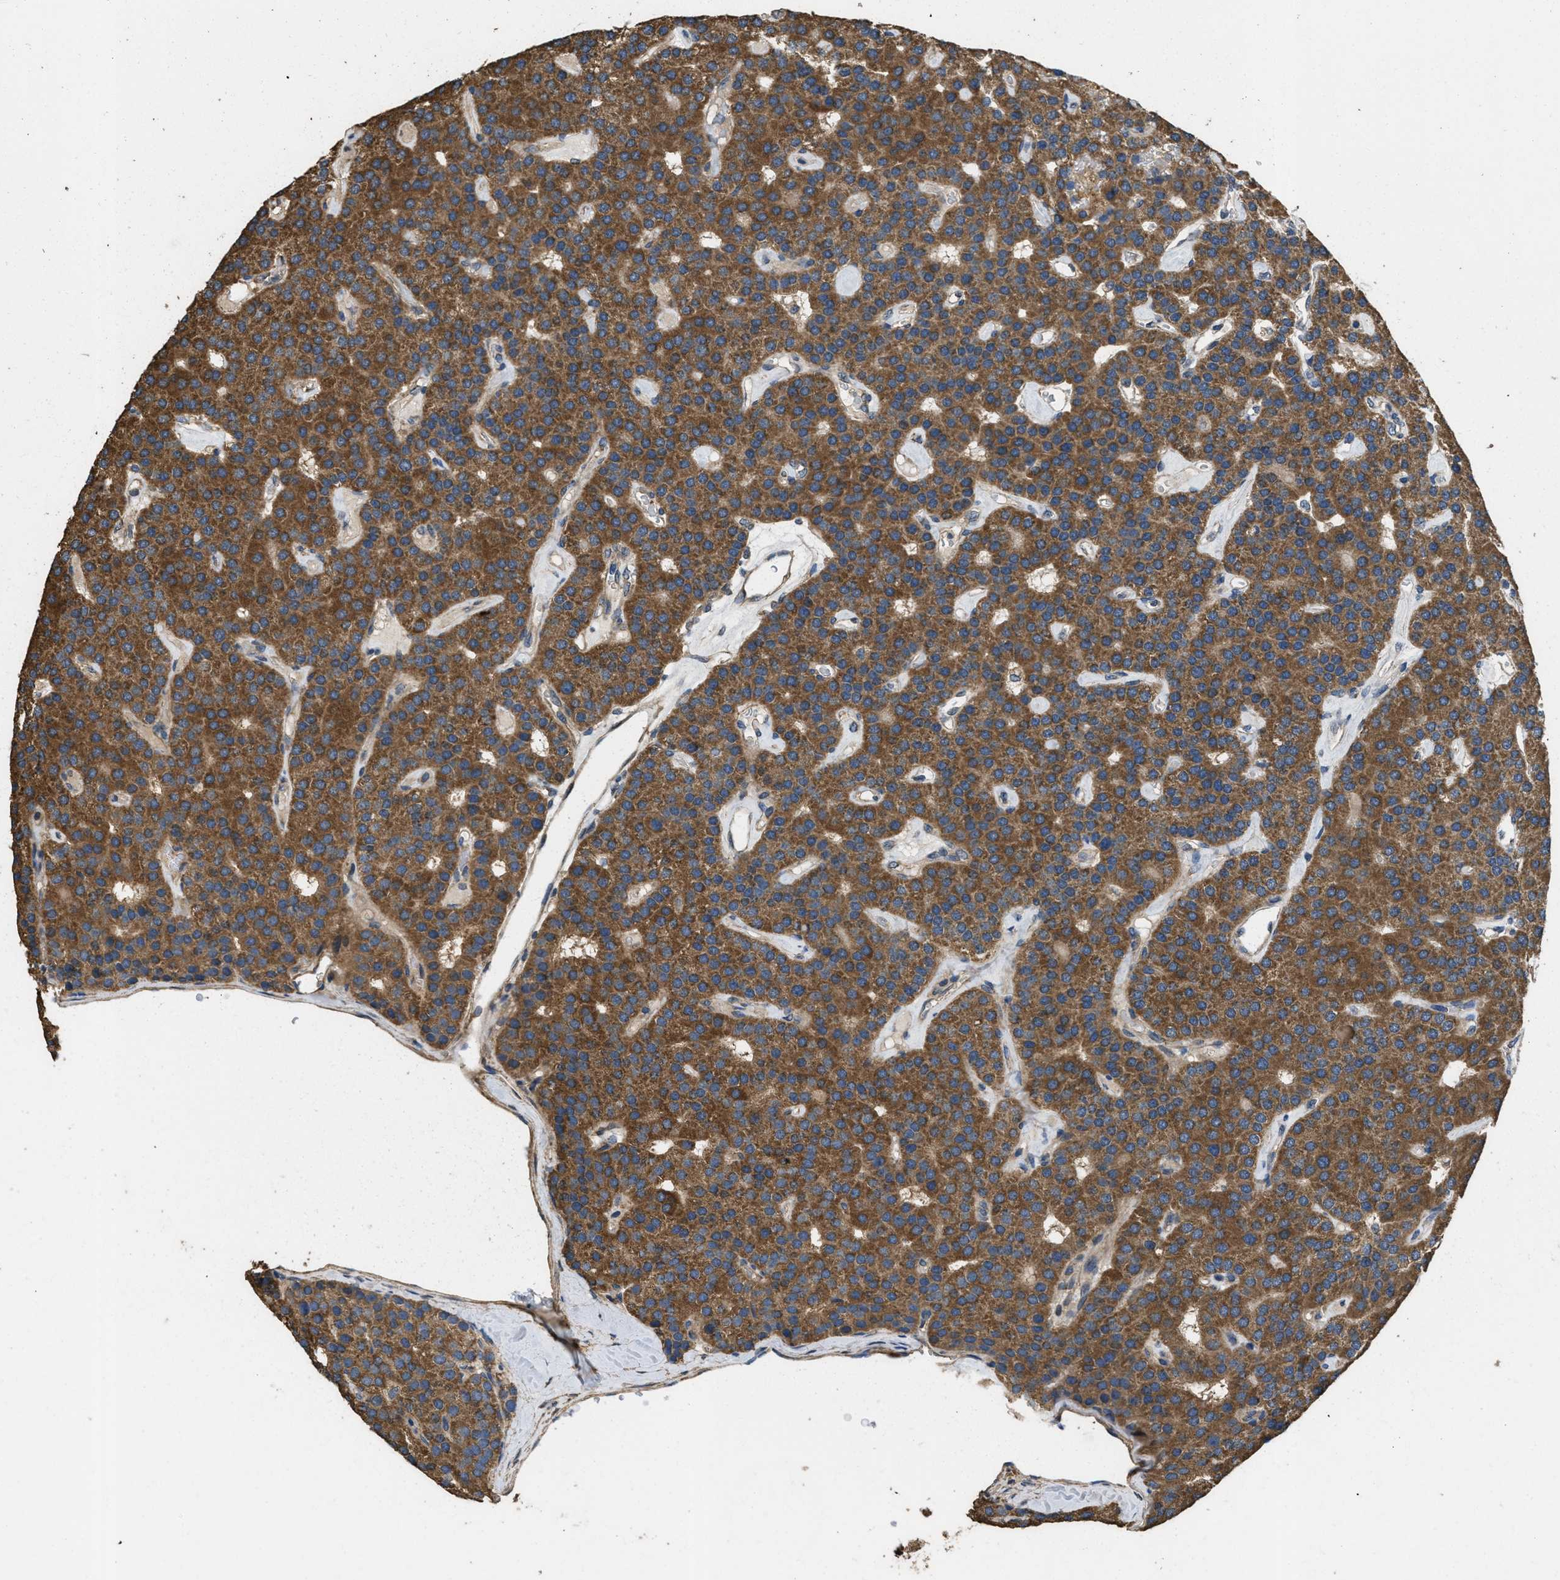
{"staining": {"intensity": "moderate", "quantity": ">75%", "location": "cytoplasmic/membranous"}, "tissue": "parathyroid gland", "cell_type": "Glandular cells", "image_type": "normal", "snomed": [{"axis": "morphology", "description": "Normal tissue, NOS"}, {"axis": "morphology", "description": "Adenoma, NOS"}, {"axis": "topography", "description": "Parathyroid gland"}], "caption": "Parathyroid gland was stained to show a protein in brown. There is medium levels of moderate cytoplasmic/membranous positivity in approximately >75% of glandular cells. Immunohistochemistry stains the protein in brown and the nuclei are stained blue.", "gene": "THBS2", "patient": {"sex": "female", "age": 86}}